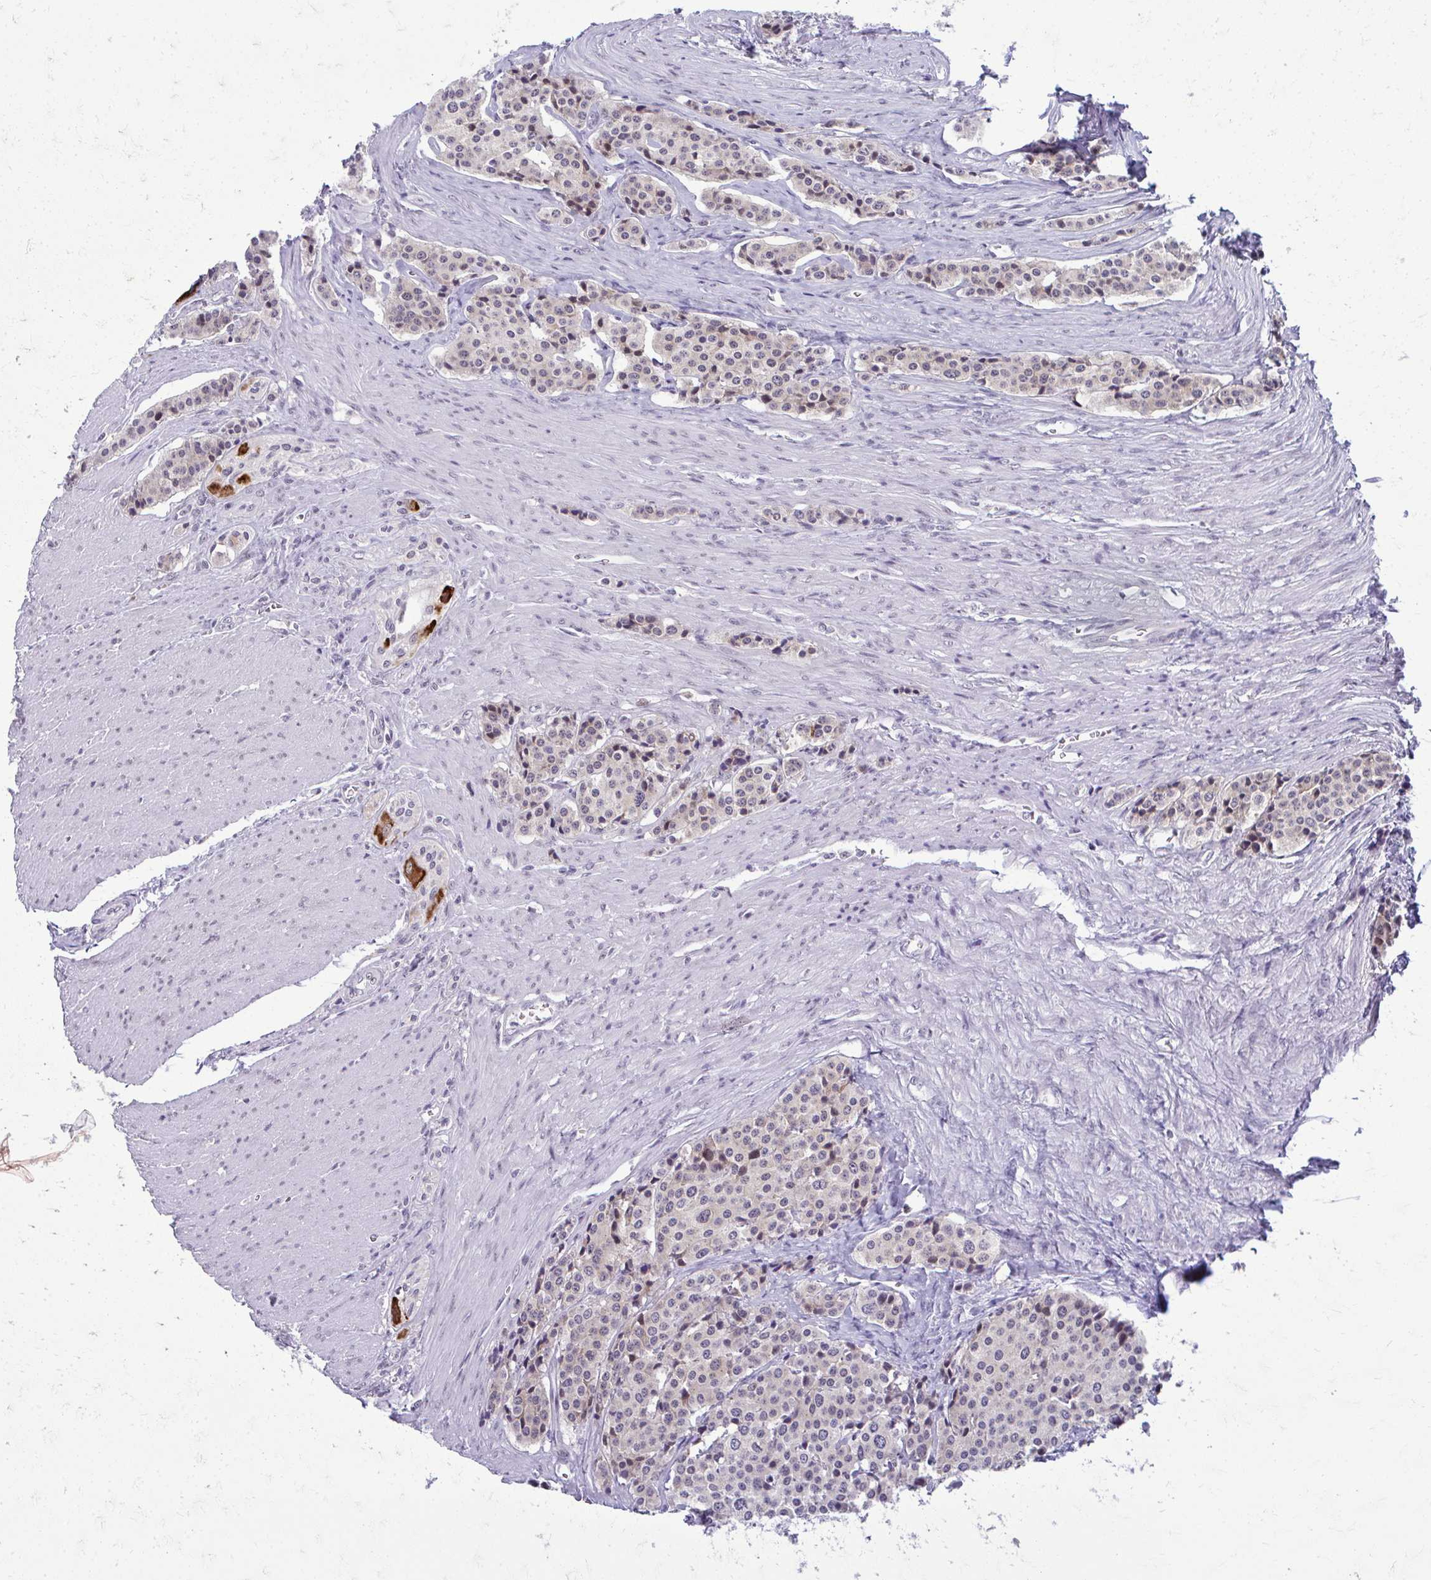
{"staining": {"intensity": "weak", "quantity": "<25%", "location": "cytoplasmic/membranous,nuclear"}, "tissue": "carcinoid", "cell_type": "Tumor cells", "image_type": "cancer", "snomed": [{"axis": "morphology", "description": "Carcinoid, malignant, NOS"}, {"axis": "topography", "description": "Small intestine"}], "caption": "Carcinoid stained for a protein using immunohistochemistry (IHC) exhibits no staining tumor cells.", "gene": "MAF1", "patient": {"sex": "male", "age": 73}}